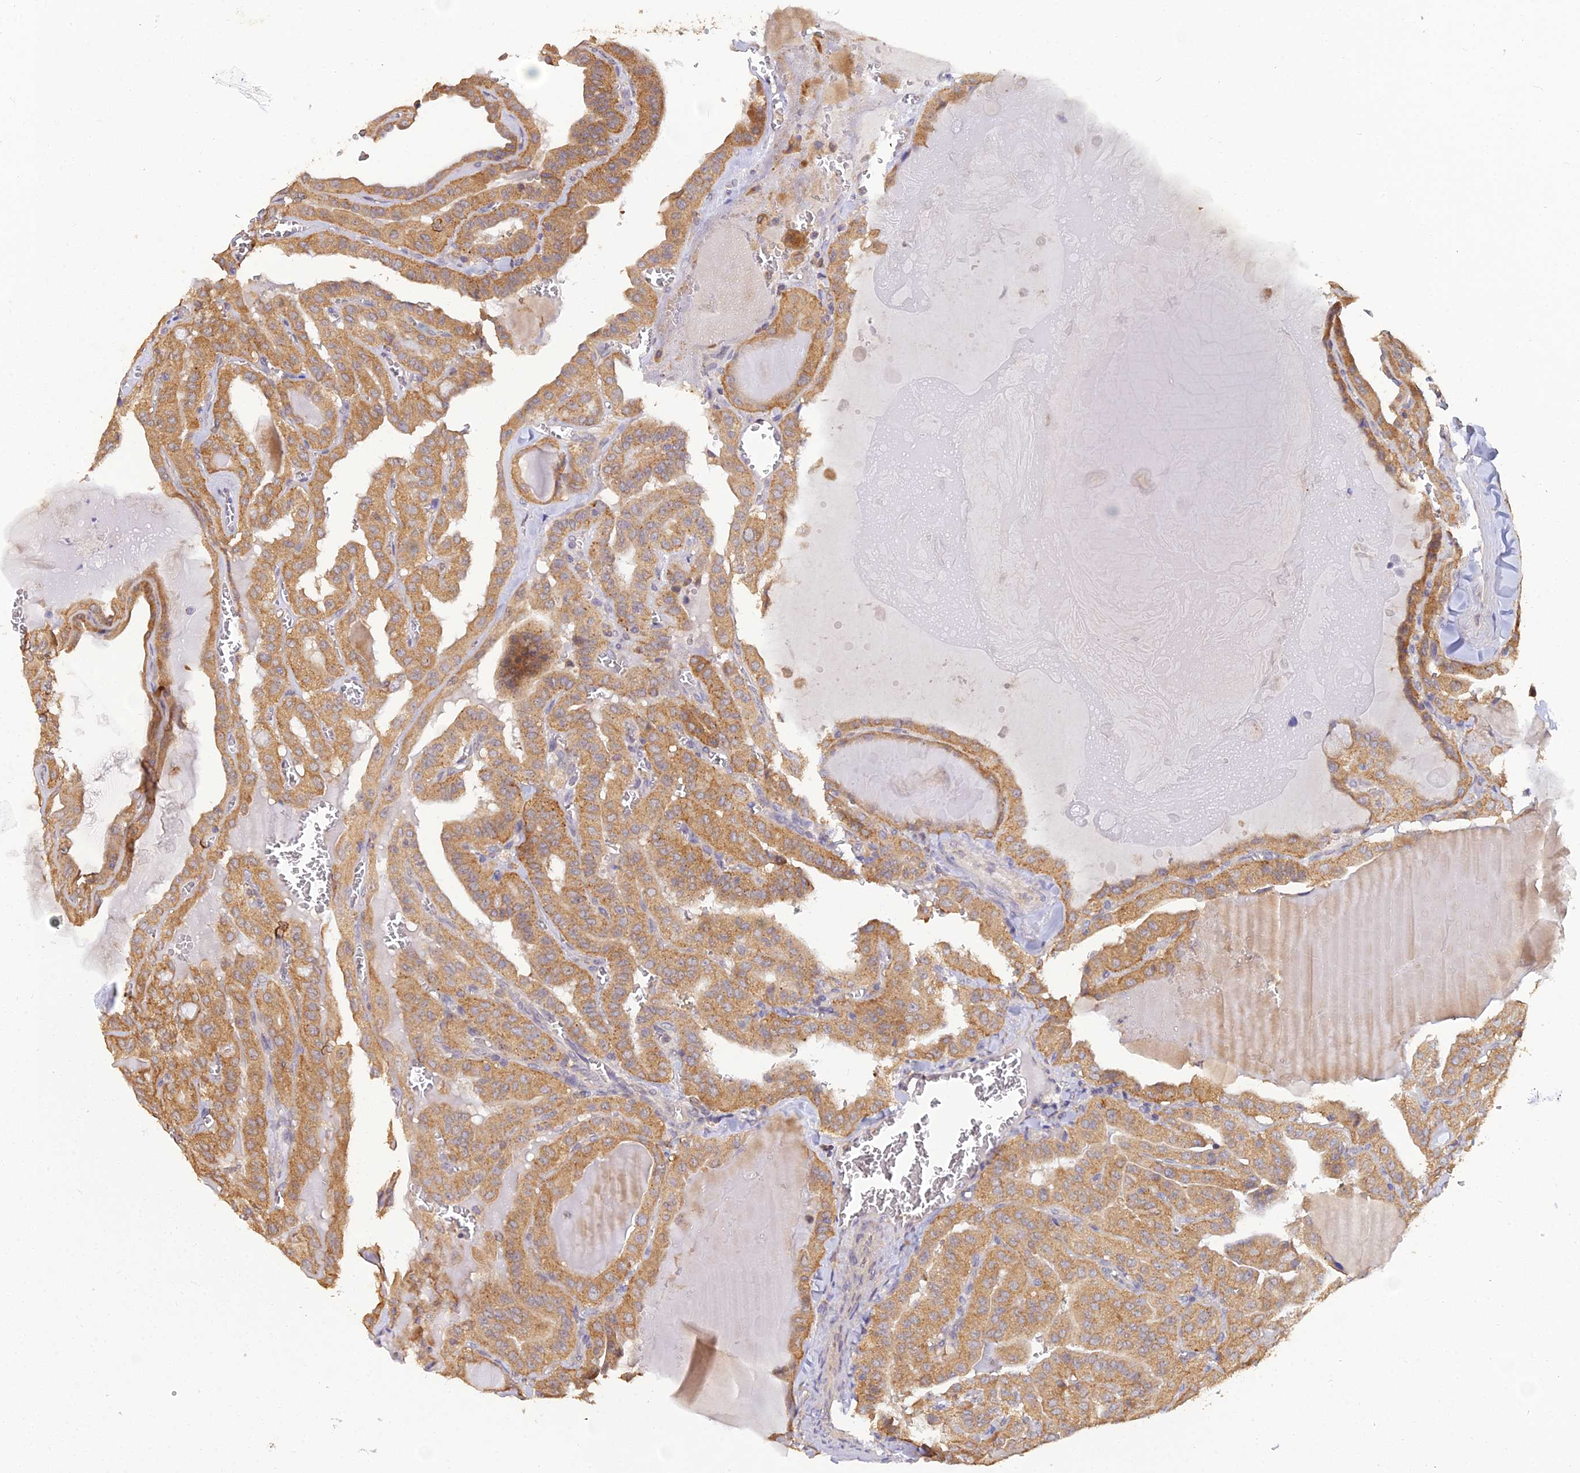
{"staining": {"intensity": "moderate", "quantity": ">75%", "location": "cytoplasmic/membranous"}, "tissue": "thyroid cancer", "cell_type": "Tumor cells", "image_type": "cancer", "snomed": [{"axis": "morphology", "description": "Papillary adenocarcinoma, NOS"}, {"axis": "topography", "description": "Thyroid gland"}], "caption": "Tumor cells exhibit moderate cytoplasmic/membranous positivity in approximately >75% of cells in thyroid cancer.", "gene": "ARL8B", "patient": {"sex": "male", "age": 52}}